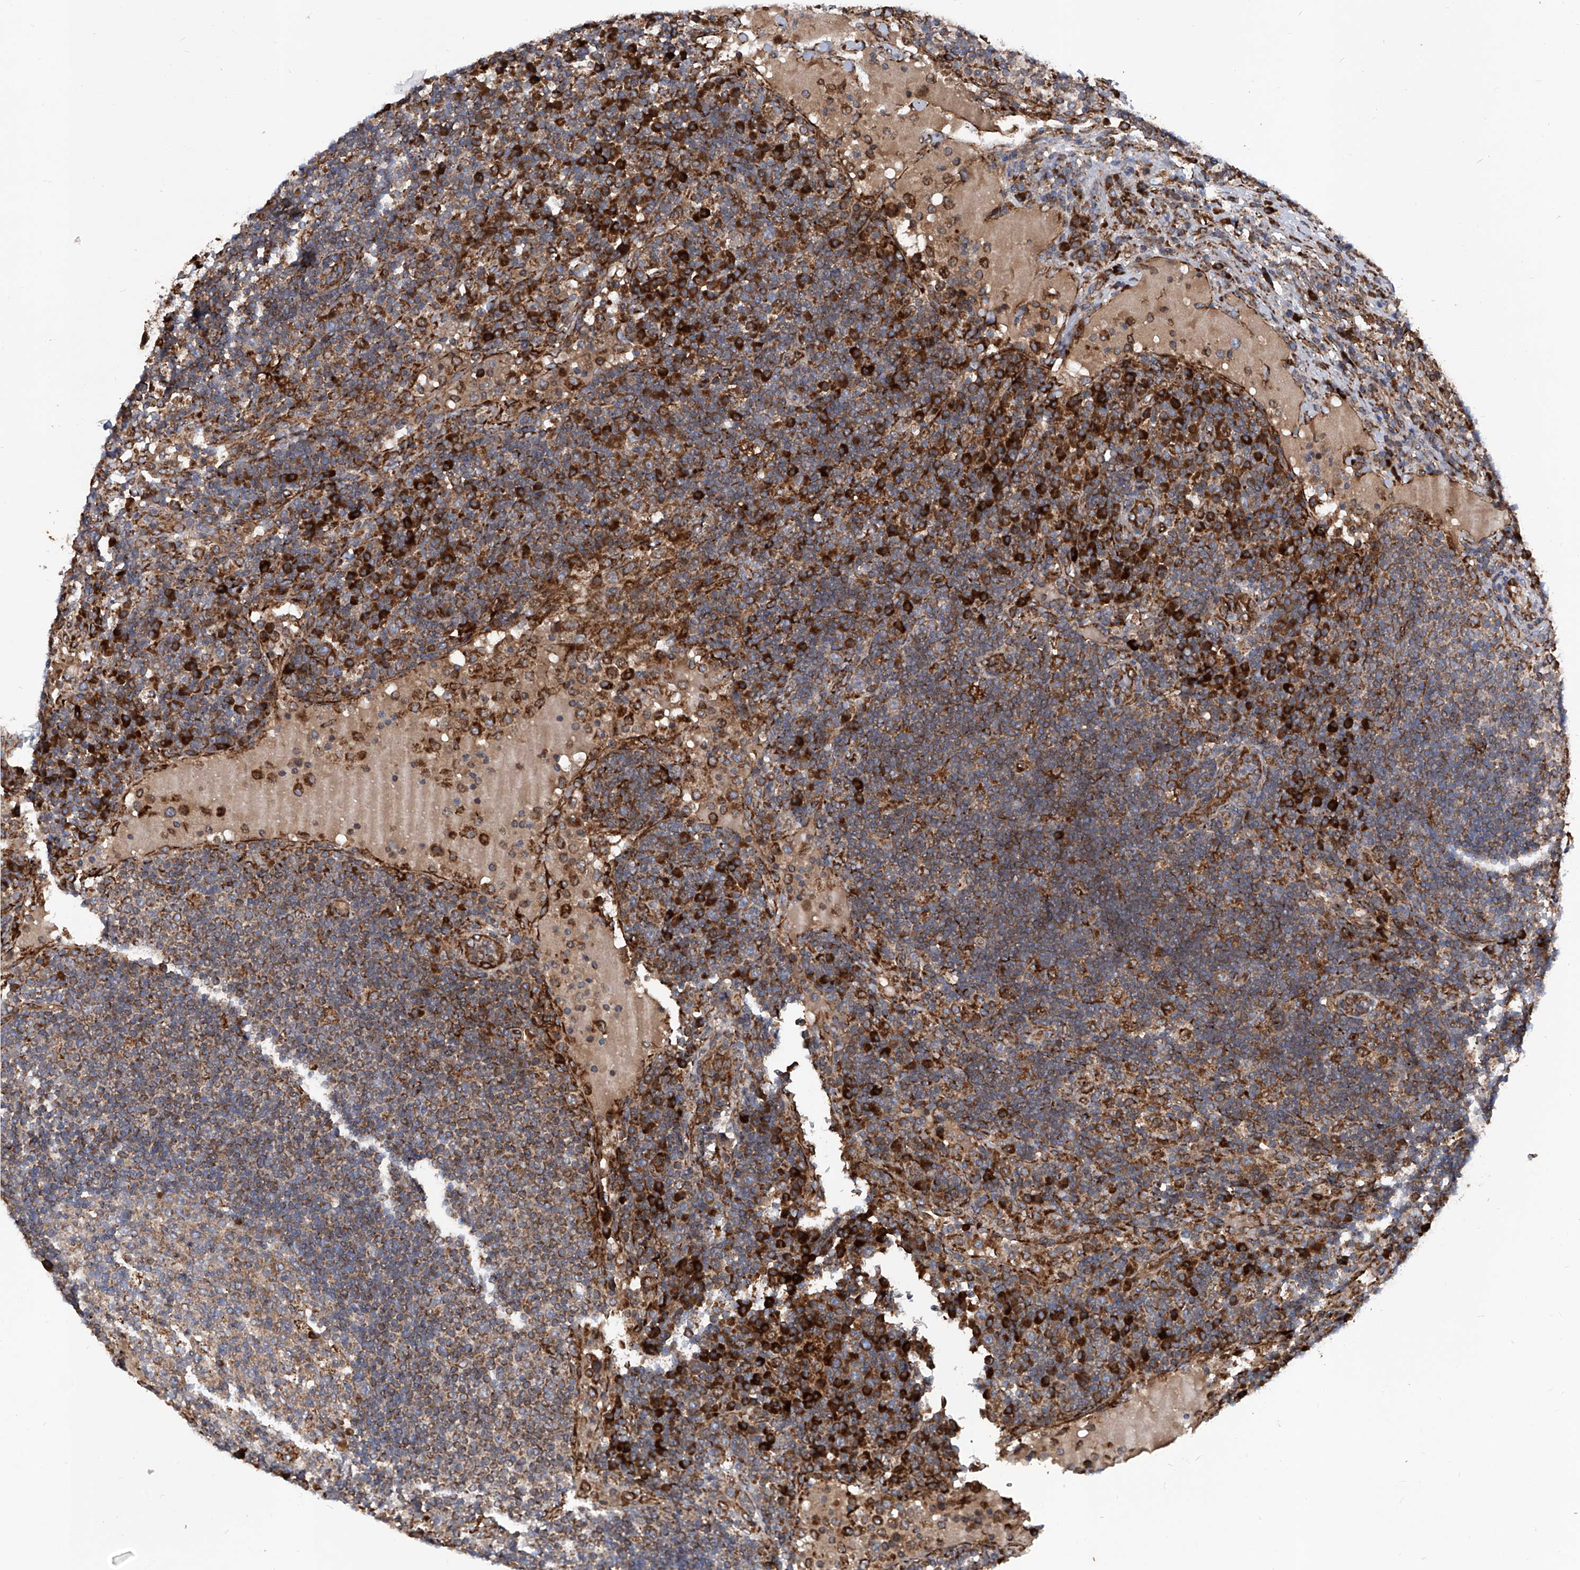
{"staining": {"intensity": "moderate", "quantity": "<25%", "location": "cytoplasmic/membranous"}, "tissue": "lymph node", "cell_type": "Germinal center cells", "image_type": "normal", "snomed": [{"axis": "morphology", "description": "Normal tissue, NOS"}, {"axis": "topography", "description": "Lymph node"}], "caption": "High-power microscopy captured an immunohistochemistry (IHC) image of unremarkable lymph node, revealing moderate cytoplasmic/membranous expression in about <25% of germinal center cells.", "gene": "ASCC3", "patient": {"sex": "female", "age": 53}}